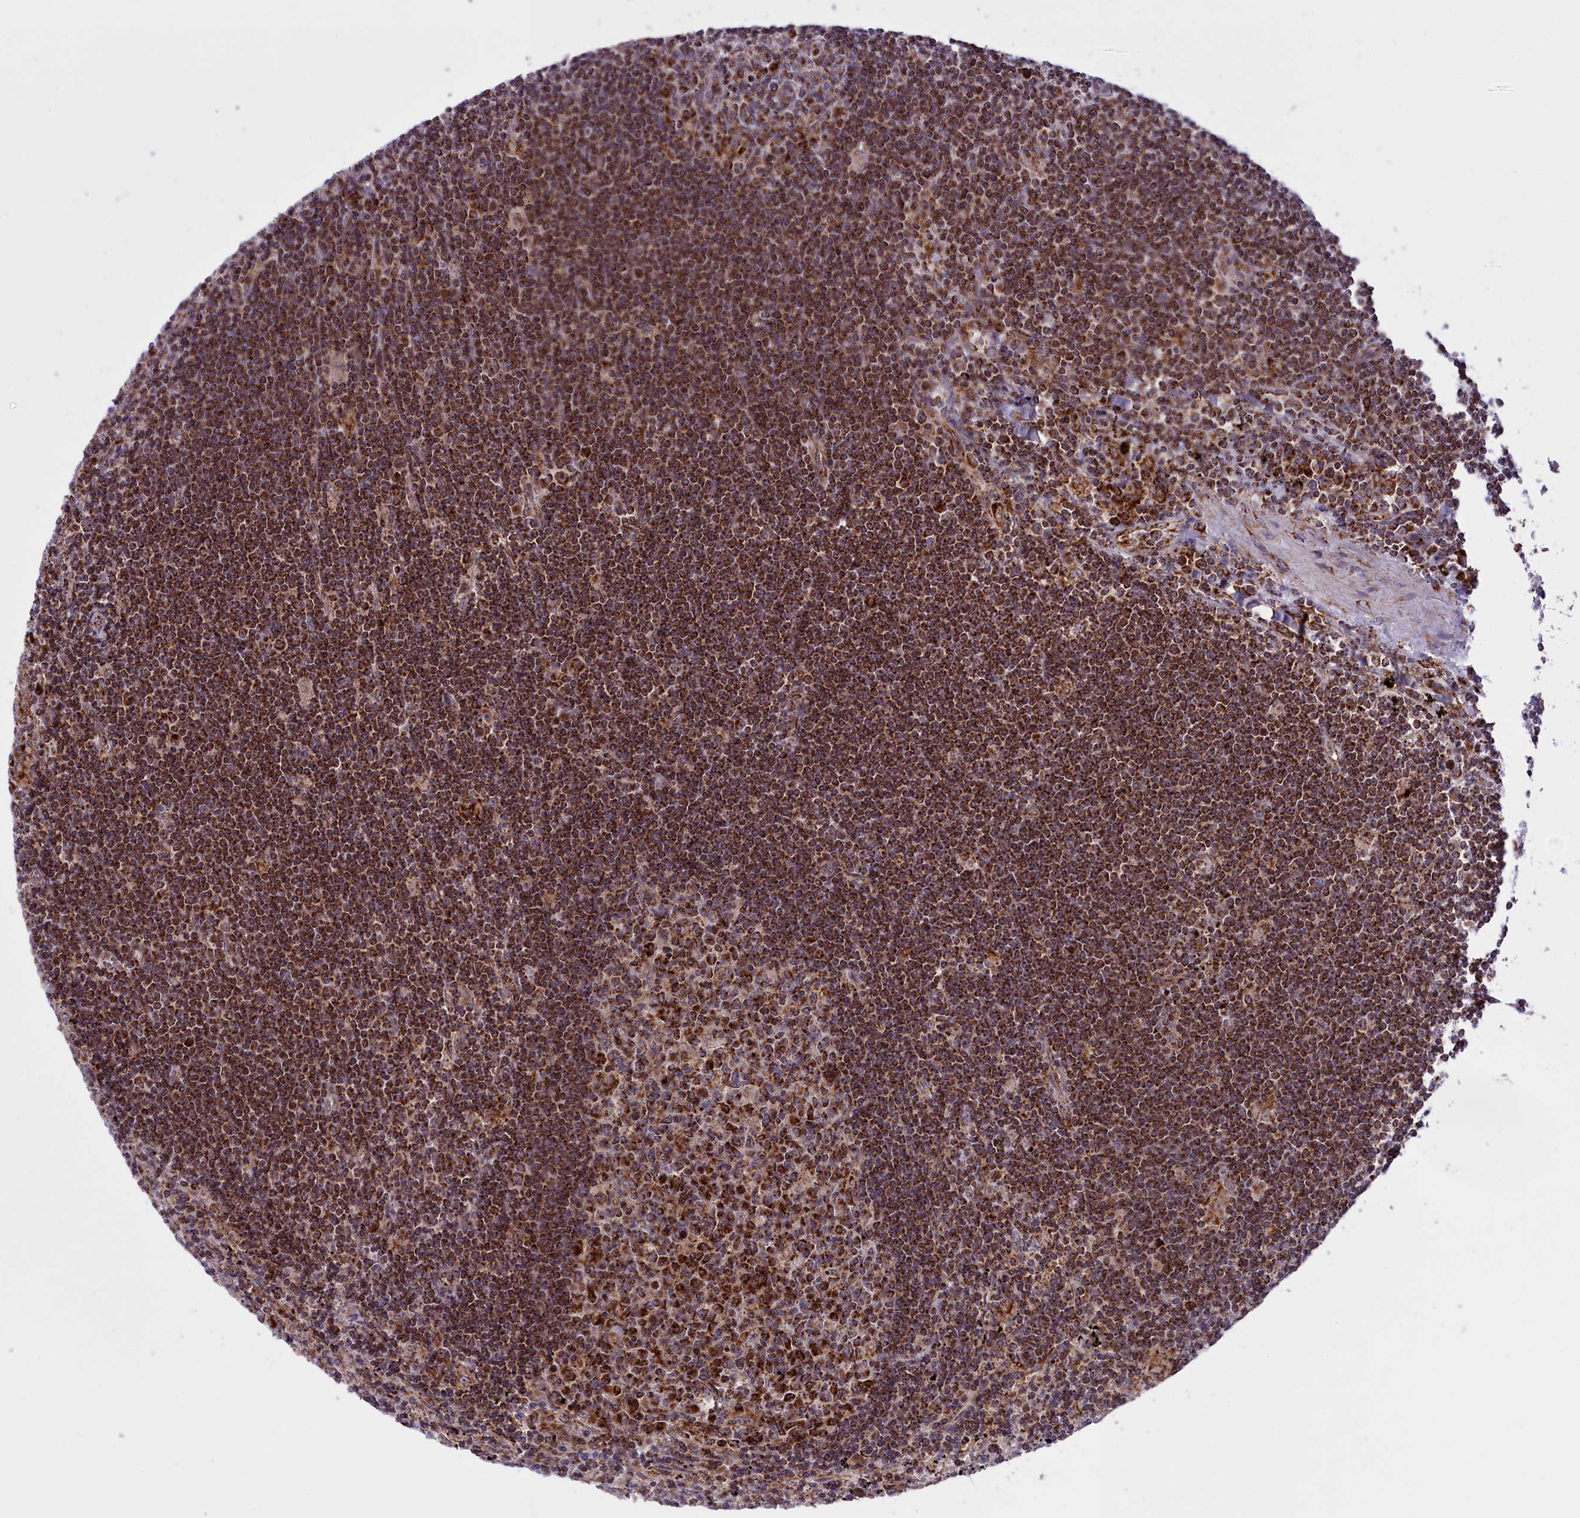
{"staining": {"intensity": "strong", "quantity": ">75%", "location": "cytoplasmic/membranous"}, "tissue": "lymphoma", "cell_type": "Tumor cells", "image_type": "cancer", "snomed": [{"axis": "morphology", "description": "Malignant lymphoma, non-Hodgkin's type, Low grade"}, {"axis": "topography", "description": "Spleen"}], "caption": "Immunohistochemistry photomicrograph of malignant lymphoma, non-Hodgkin's type (low-grade) stained for a protein (brown), which reveals high levels of strong cytoplasmic/membranous positivity in approximately >75% of tumor cells.", "gene": "NDUFS5", "patient": {"sex": "male", "age": 76}}